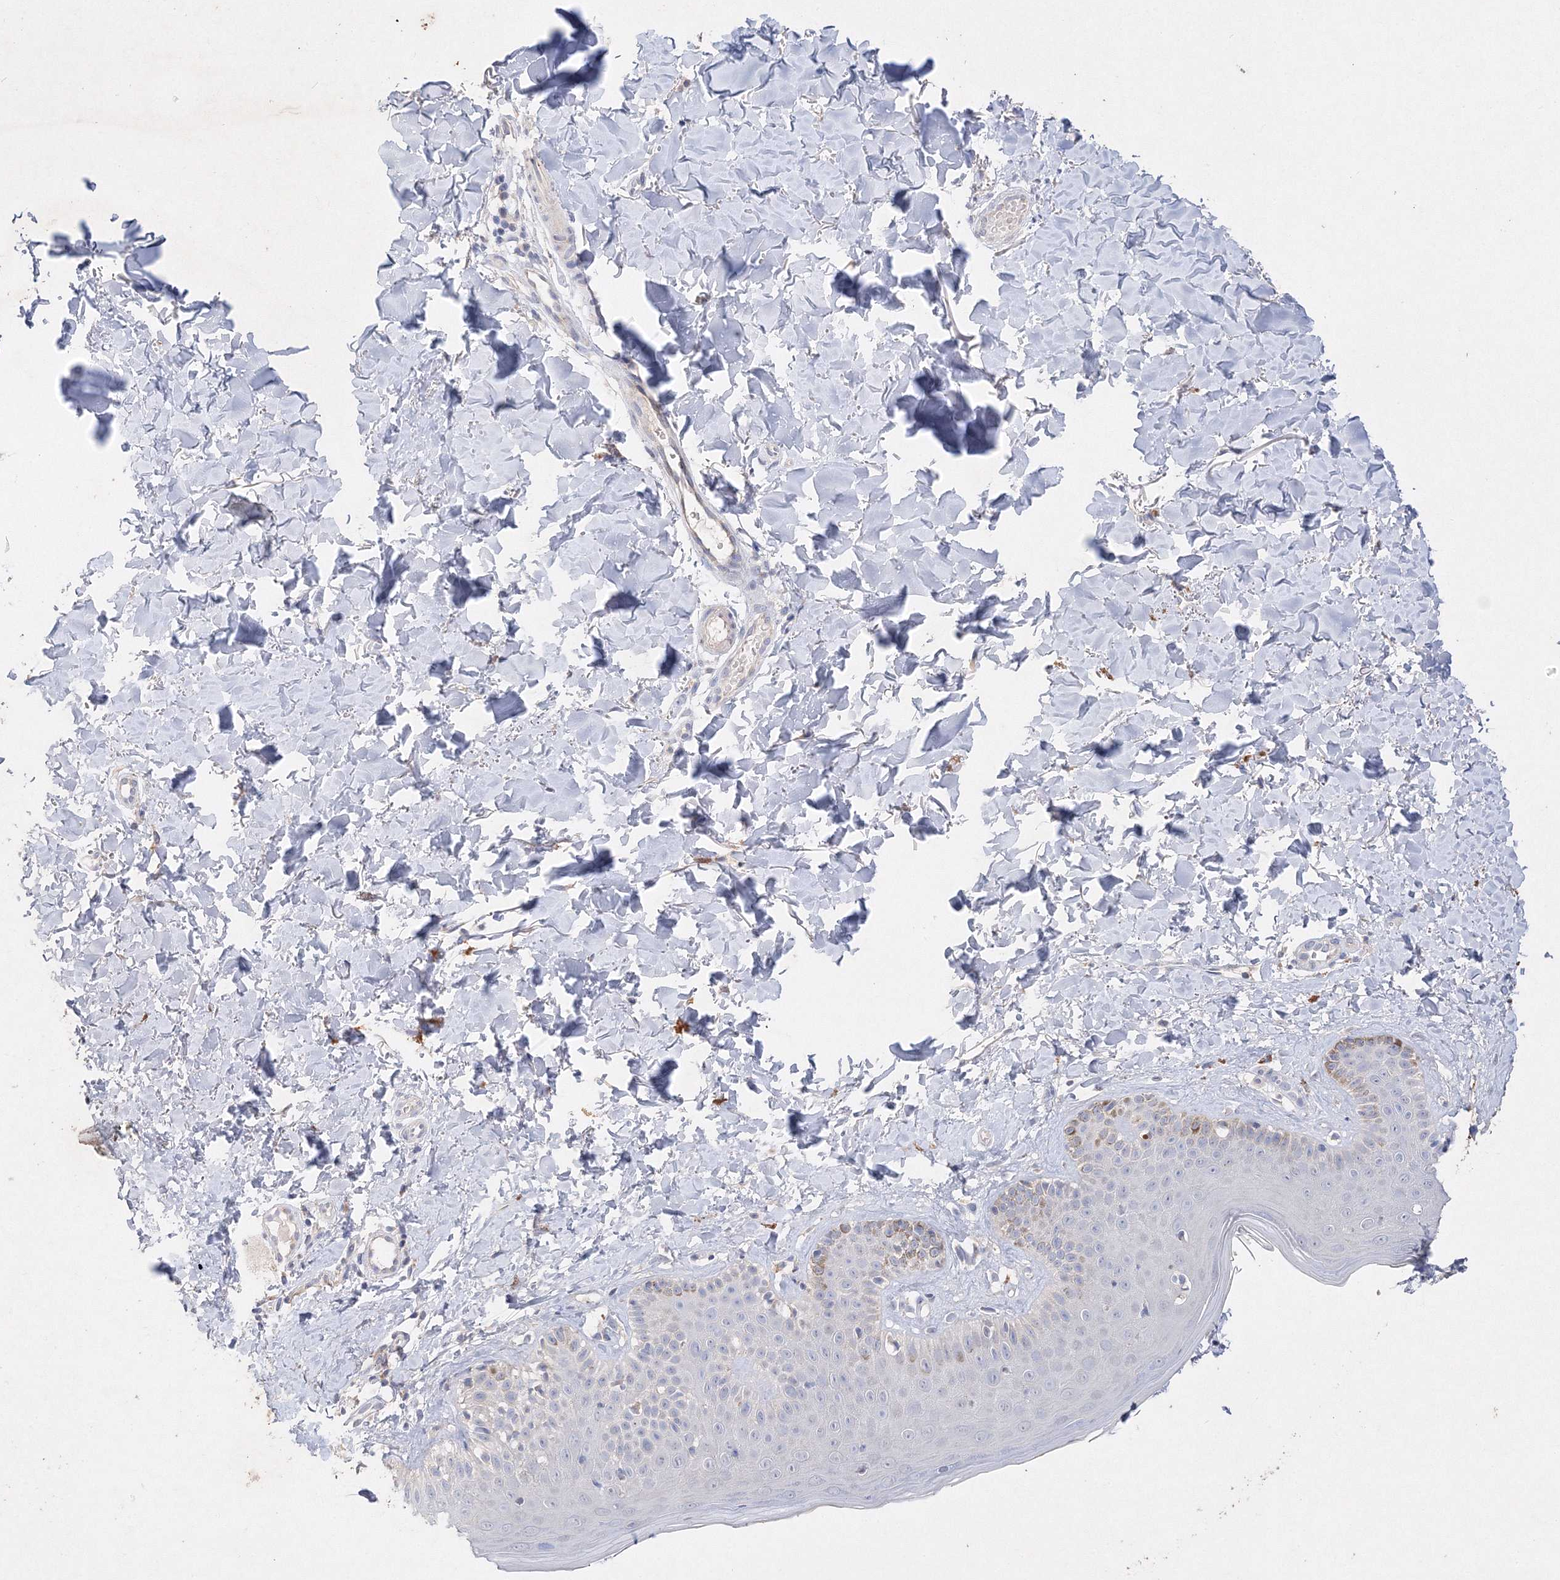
{"staining": {"intensity": "negative", "quantity": "none", "location": "none"}, "tissue": "skin", "cell_type": "Fibroblasts", "image_type": "normal", "snomed": [{"axis": "morphology", "description": "Normal tissue, NOS"}, {"axis": "topography", "description": "Skin"}], "caption": "Skin stained for a protein using immunohistochemistry (IHC) exhibits no positivity fibroblasts.", "gene": "GLS", "patient": {"sex": "male", "age": 52}}